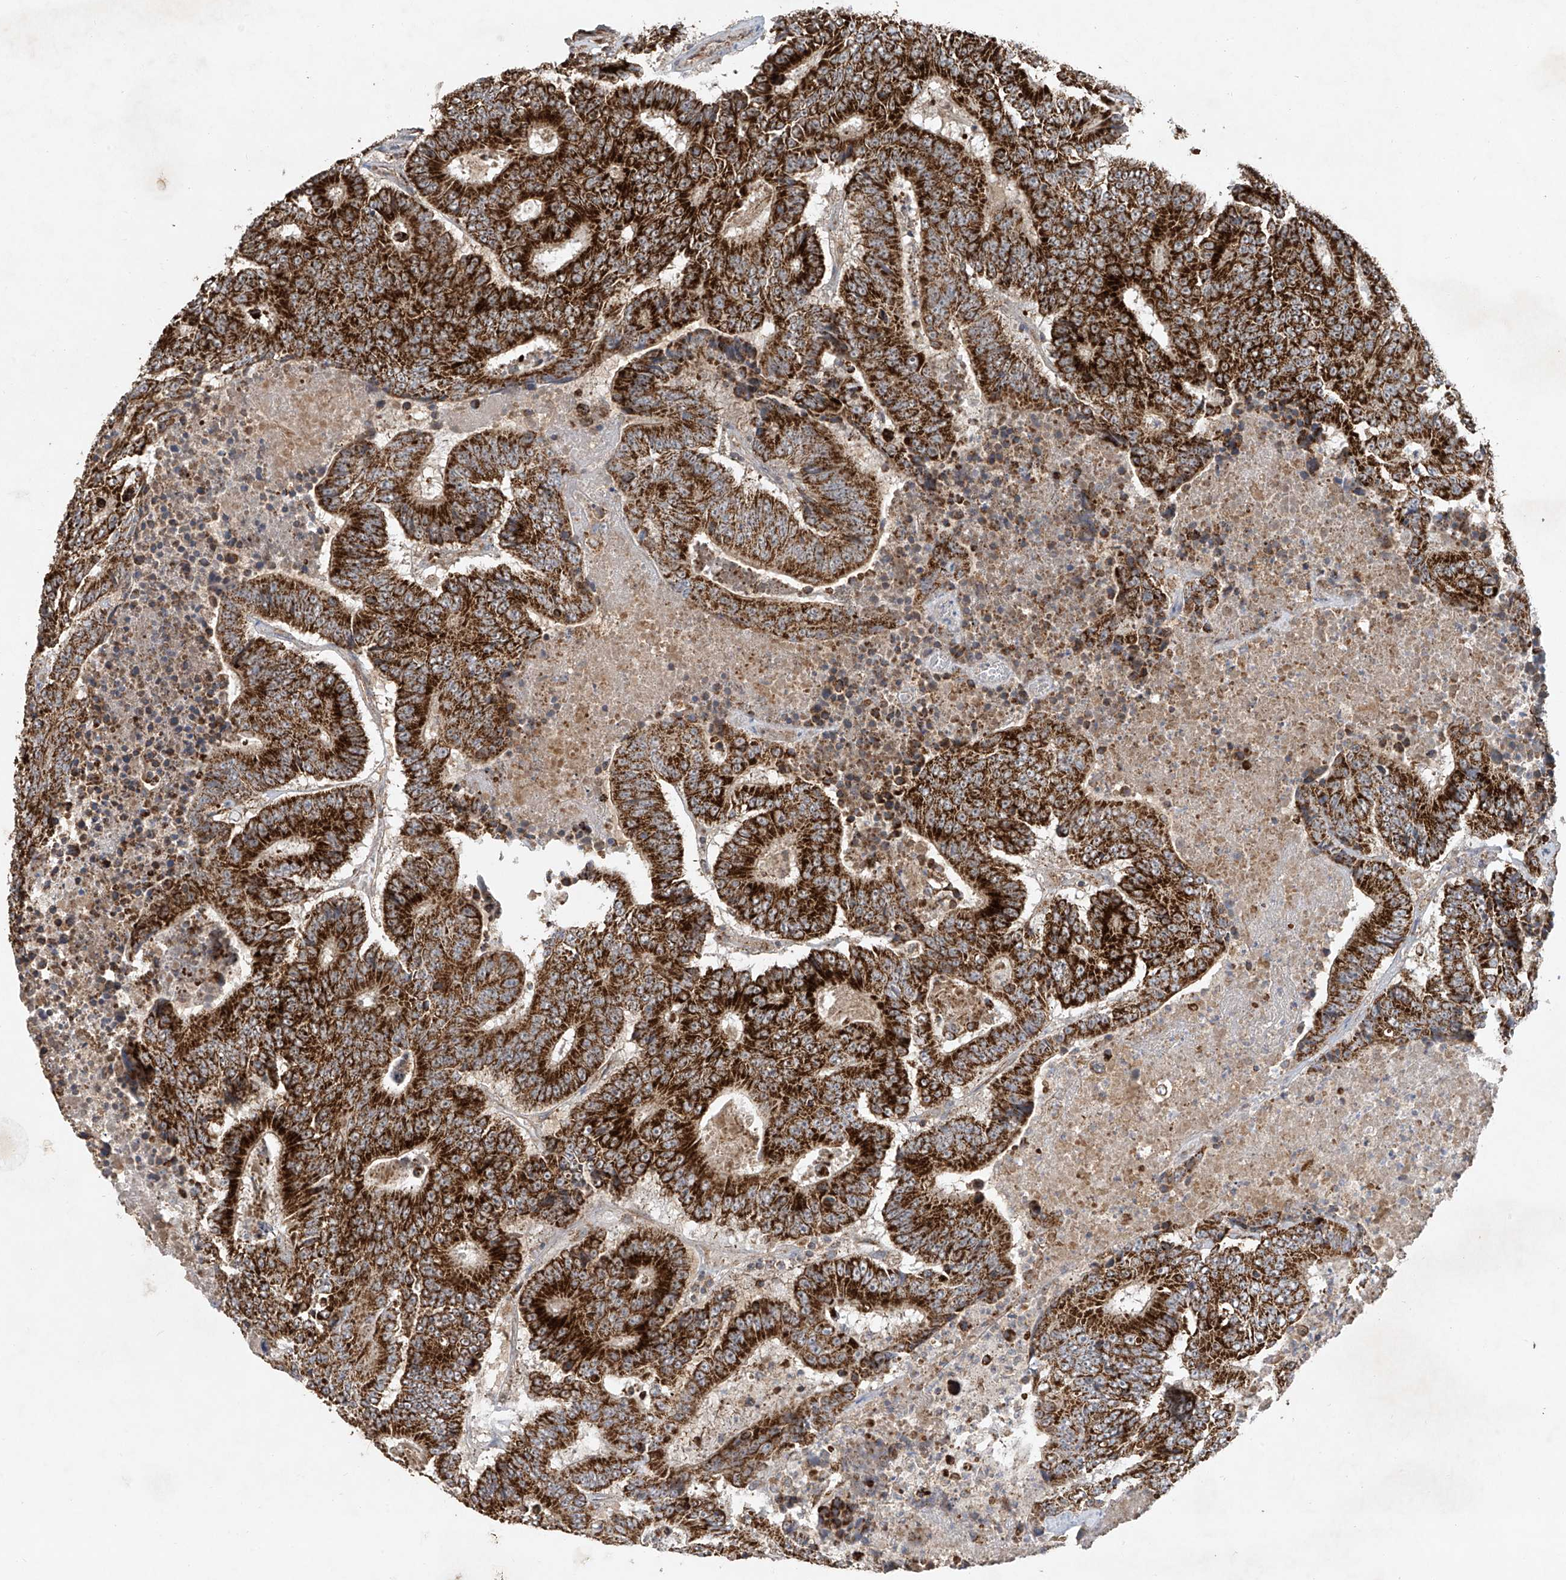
{"staining": {"intensity": "strong", "quantity": ">75%", "location": "cytoplasmic/membranous"}, "tissue": "colorectal cancer", "cell_type": "Tumor cells", "image_type": "cancer", "snomed": [{"axis": "morphology", "description": "Adenocarcinoma, NOS"}, {"axis": "topography", "description": "Colon"}], "caption": "IHC micrograph of colorectal cancer (adenocarcinoma) stained for a protein (brown), which exhibits high levels of strong cytoplasmic/membranous expression in approximately >75% of tumor cells.", "gene": "UQCC1", "patient": {"sex": "male", "age": 83}}